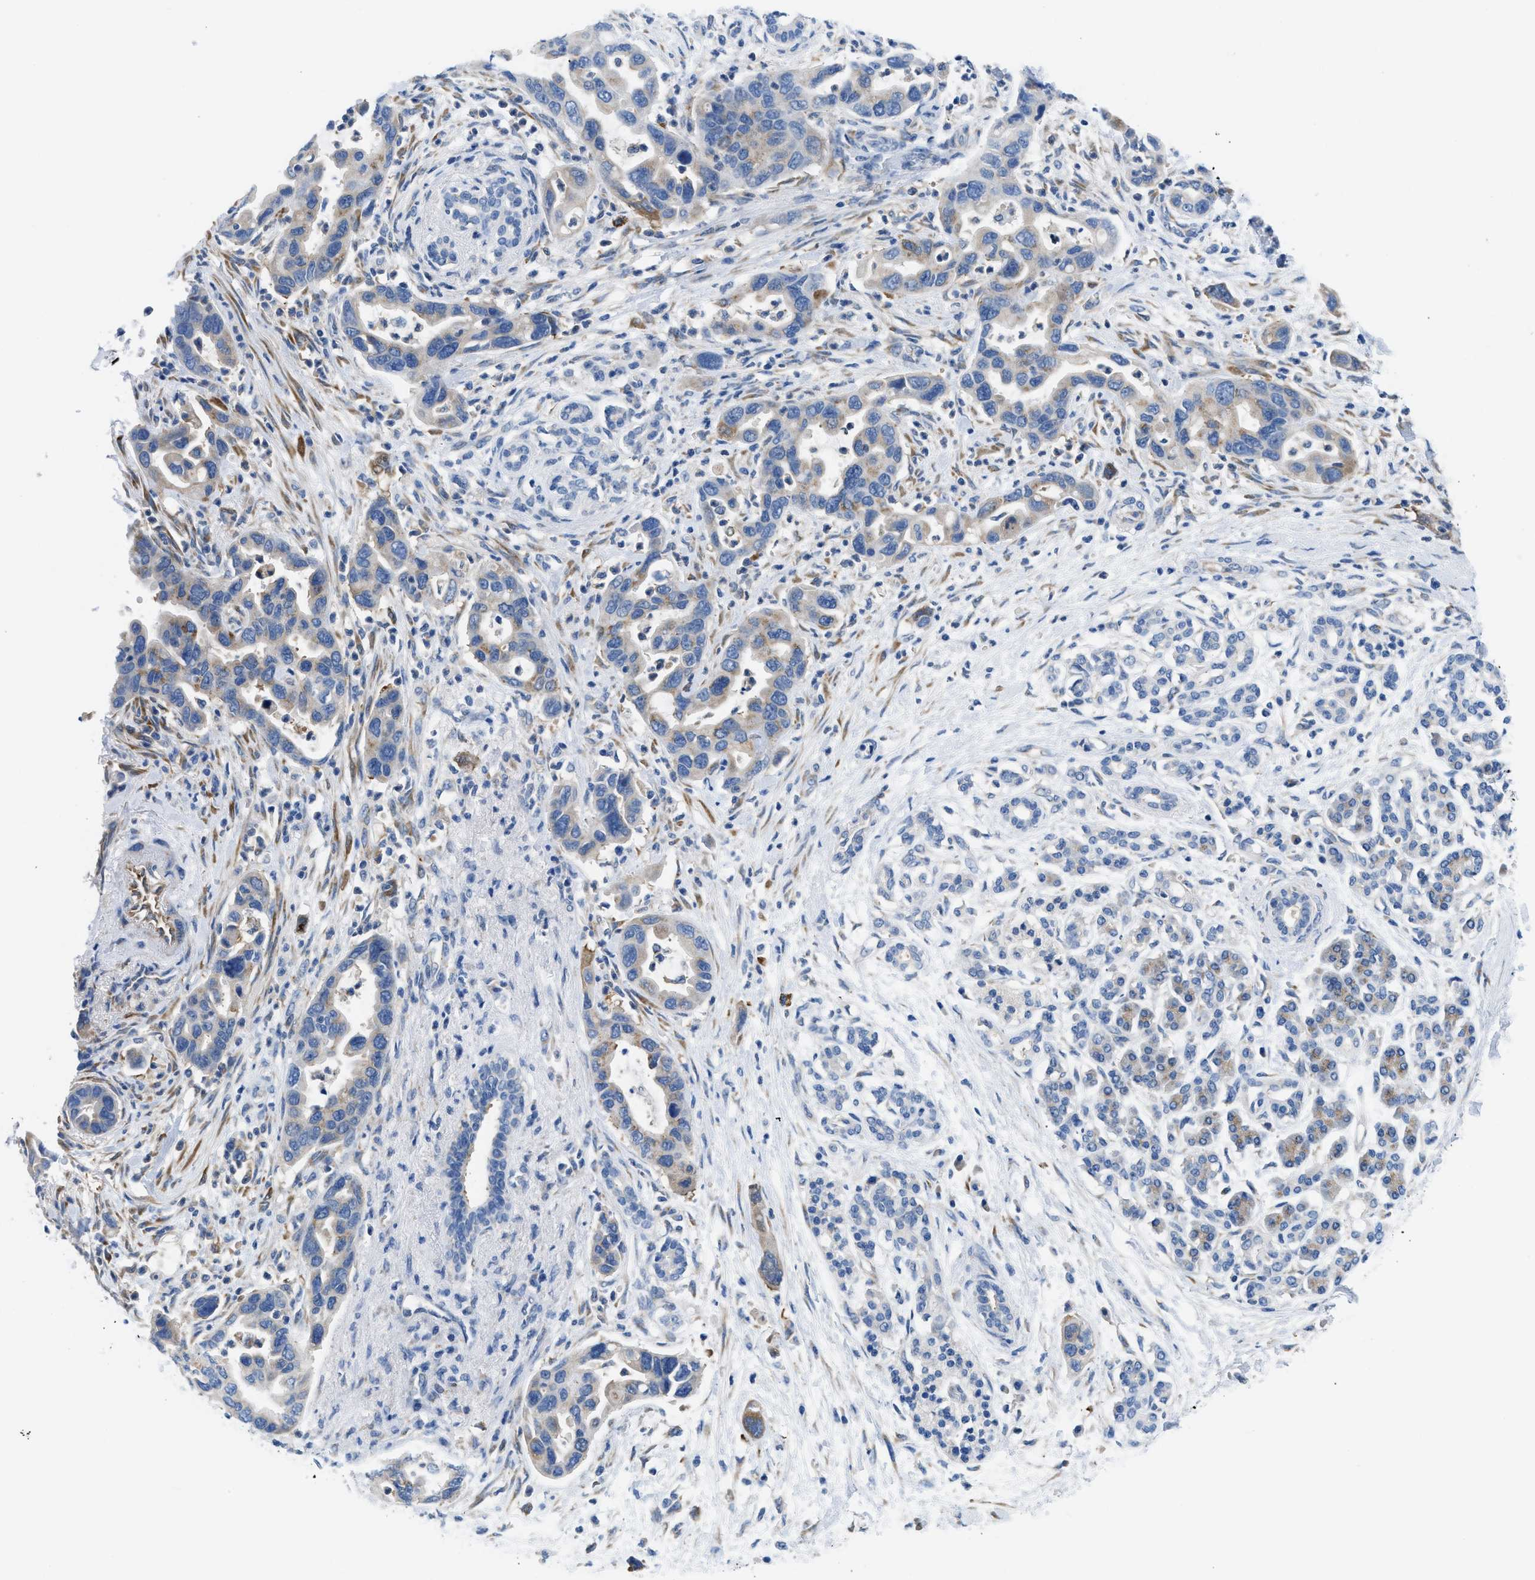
{"staining": {"intensity": "moderate", "quantity": "25%-75%", "location": "cytoplasmic/membranous"}, "tissue": "pancreatic cancer", "cell_type": "Tumor cells", "image_type": "cancer", "snomed": [{"axis": "morphology", "description": "Normal tissue, NOS"}, {"axis": "morphology", "description": "Adenocarcinoma, NOS"}, {"axis": "topography", "description": "Pancreas"}], "caption": "Adenocarcinoma (pancreatic) stained for a protein exhibits moderate cytoplasmic/membranous positivity in tumor cells.", "gene": "BNC2", "patient": {"sex": "female", "age": 71}}